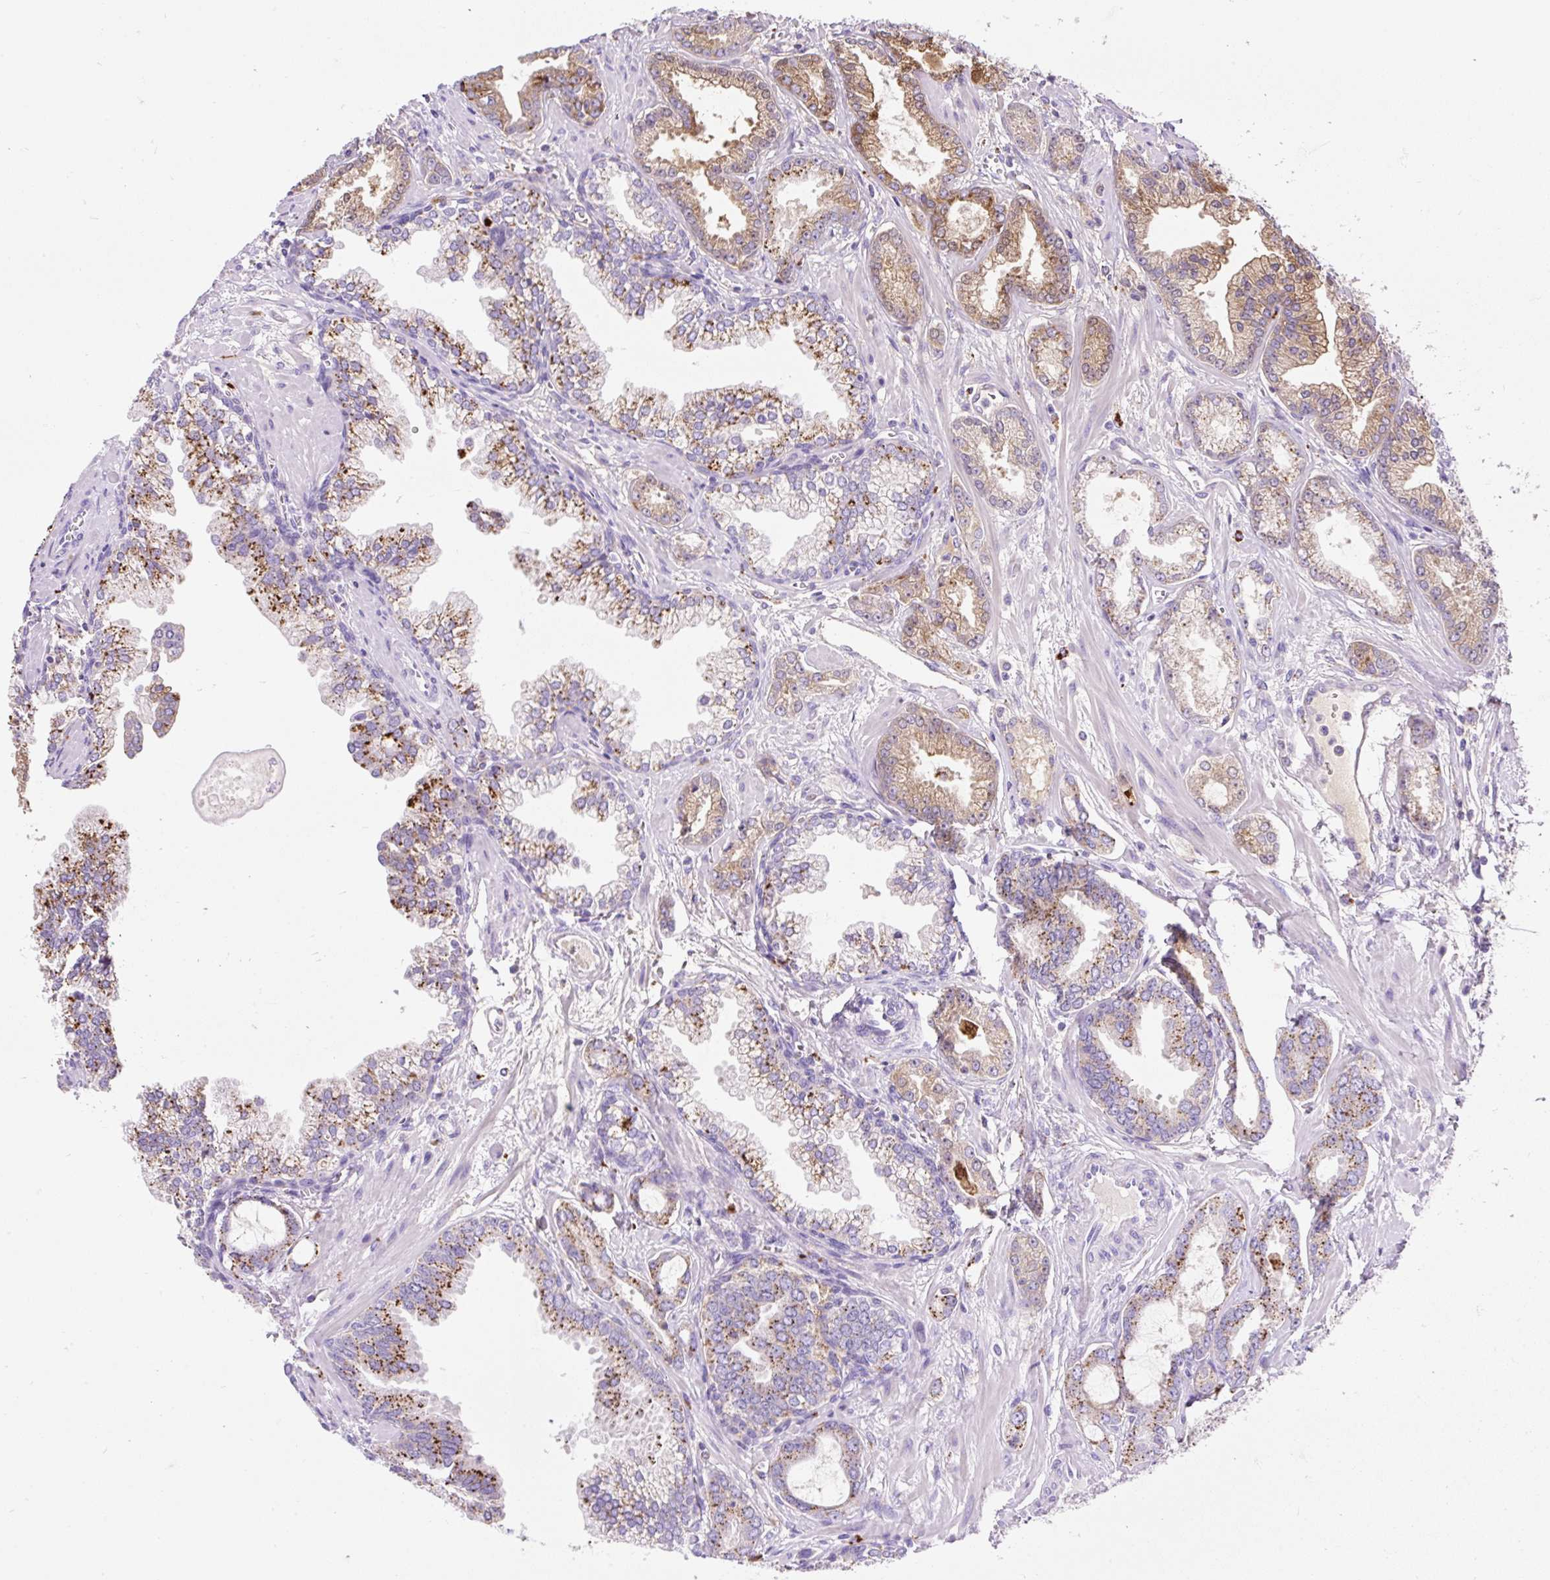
{"staining": {"intensity": "moderate", "quantity": "25%-75%", "location": "cytoplasmic/membranous"}, "tissue": "prostate cancer", "cell_type": "Tumor cells", "image_type": "cancer", "snomed": [{"axis": "morphology", "description": "Adenocarcinoma, Medium grade"}, {"axis": "topography", "description": "Prostate"}], "caption": "The micrograph exhibits staining of prostate cancer (adenocarcinoma (medium-grade)), revealing moderate cytoplasmic/membranous protein staining (brown color) within tumor cells. (IHC, brightfield microscopy, high magnification).", "gene": "HEXB", "patient": {"sex": "male", "age": 57}}